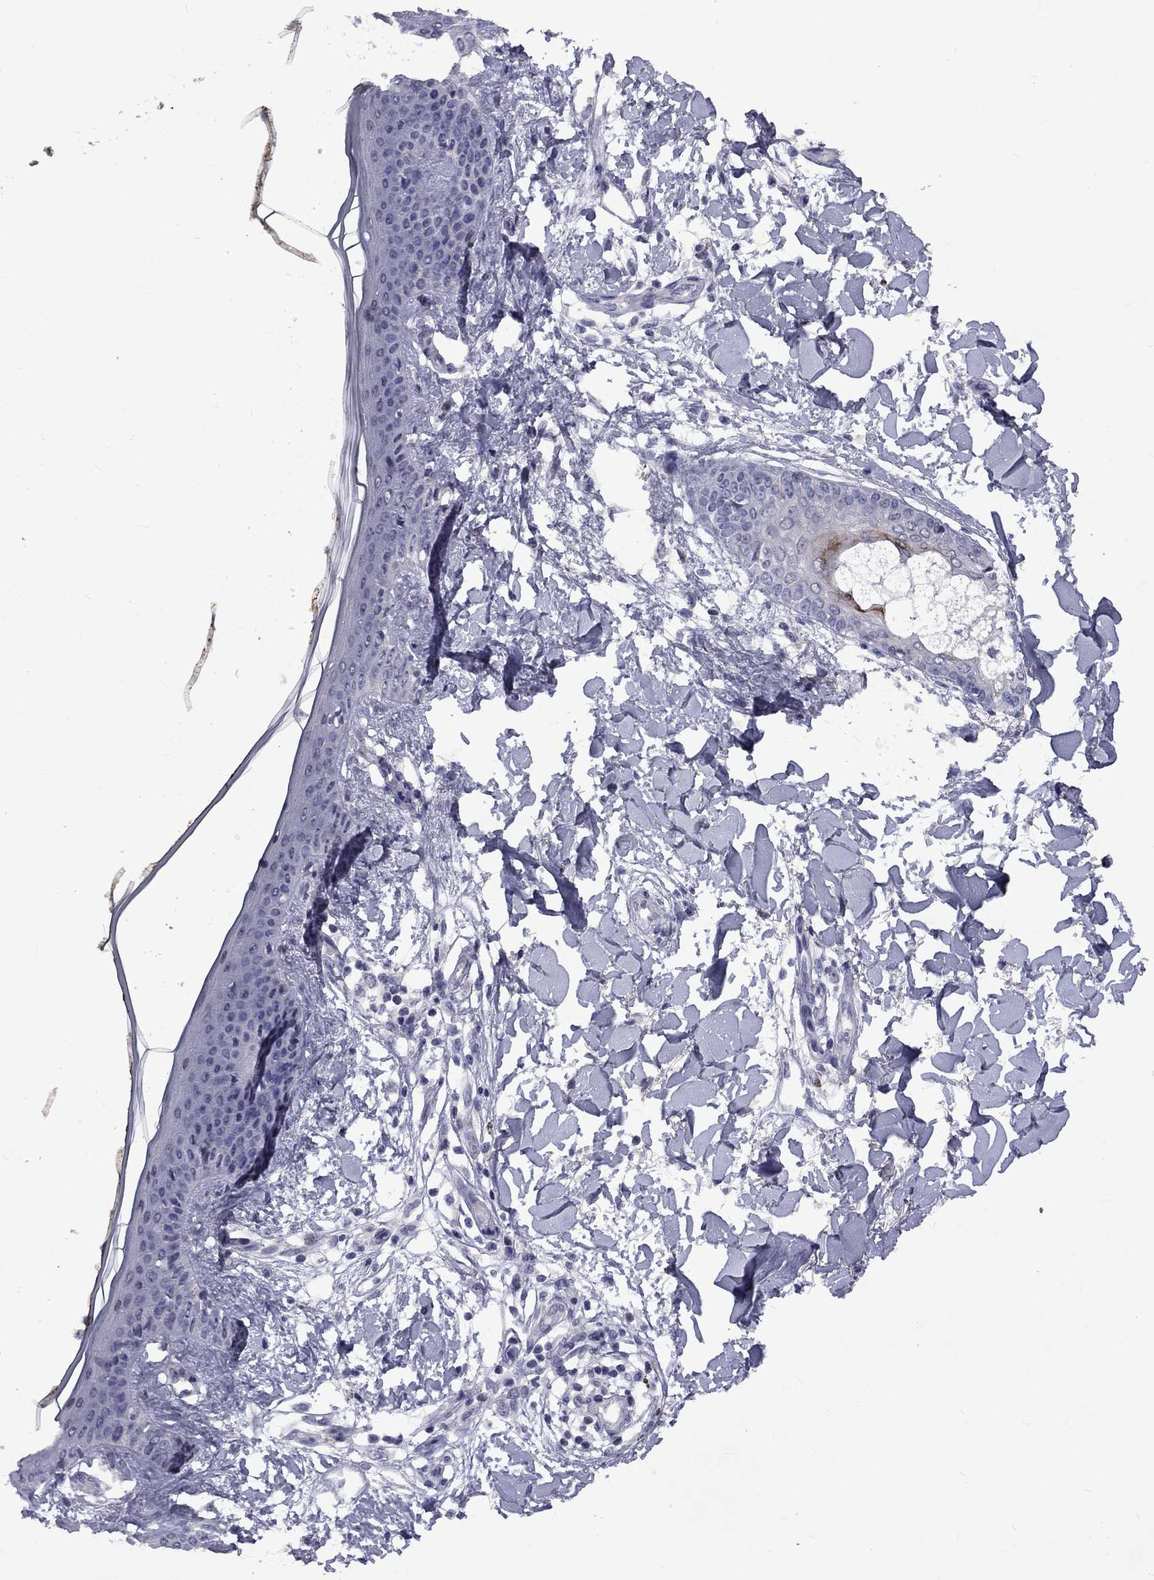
{"staining": {"intensity": "negative", "quantity": "none", "location": "none"}, "tissue": "skin", "cell_type": "Fibroblasts", "image_type": "normal", "snomed": [{"axis": "morphology", "description": "Normal tissue, NOS"}, {"axis": "topography", "description": "Skin"}], "caption": "A histopathology image of skin stained for a protein displays no brown staining in fibroblasts.", "gene": "SNTA1", "patient": {"sex": "female", "age": 34}}